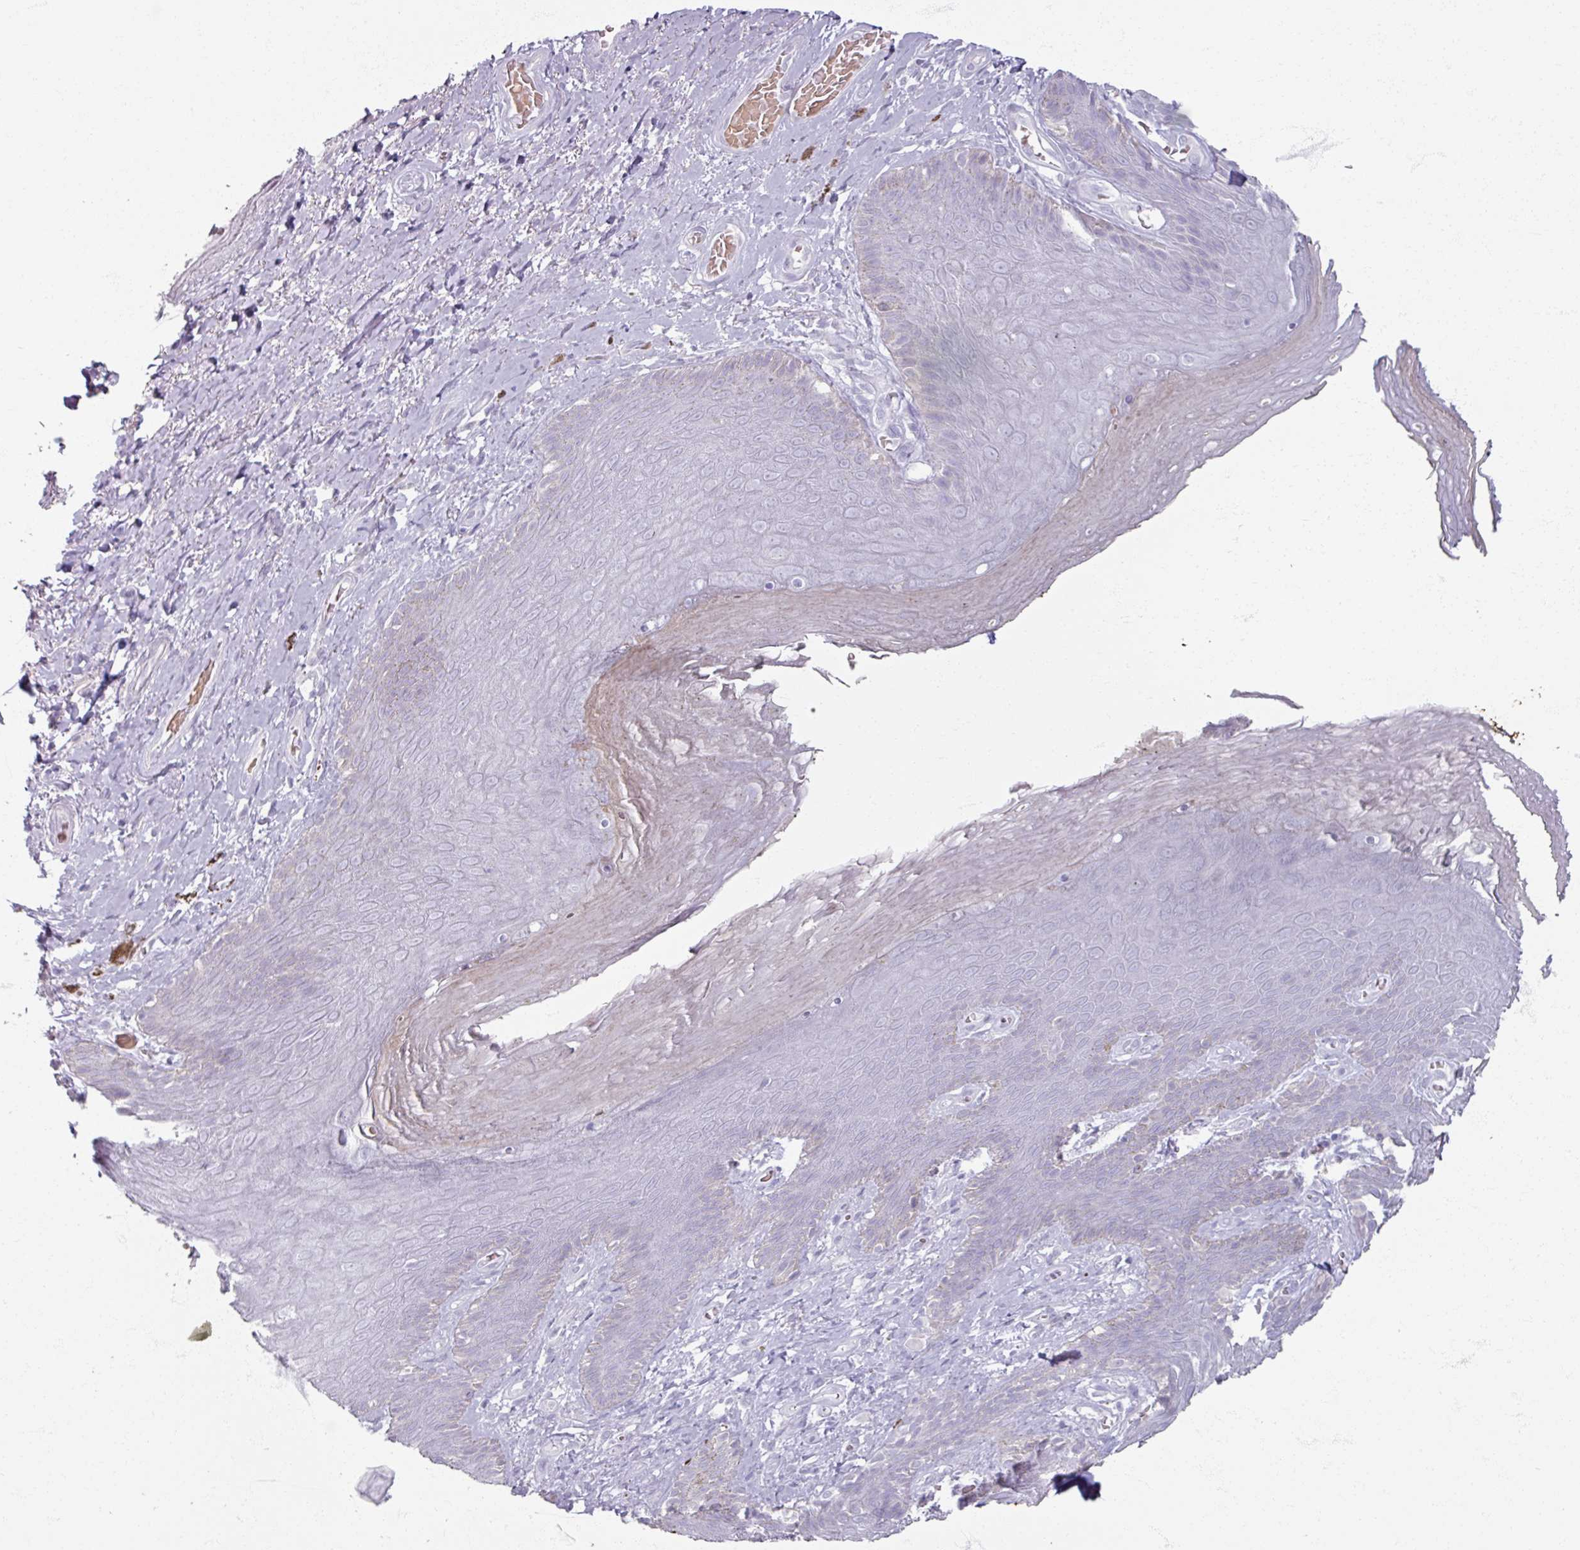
{"staining": {"intensity": "weak", "quantity": "<25%", "location": "cytoplasmic/membranous"}, "tissue": "skin", "cell_type": "Epidermal cells", "image_type": "normal", "snomed": [{"axis": "morphology", "description": "Normal tissue, NOS"}, {"axis": "topography", "description": "Anal"}, {"axis": "topography", "description": "Peripheral nerve tissue"}], "caption": "The micrograph demonstrates no significant positivity in epidermal cells of skin.", "gene": "TG", "patient": {"sex": "male", "age": 53}}